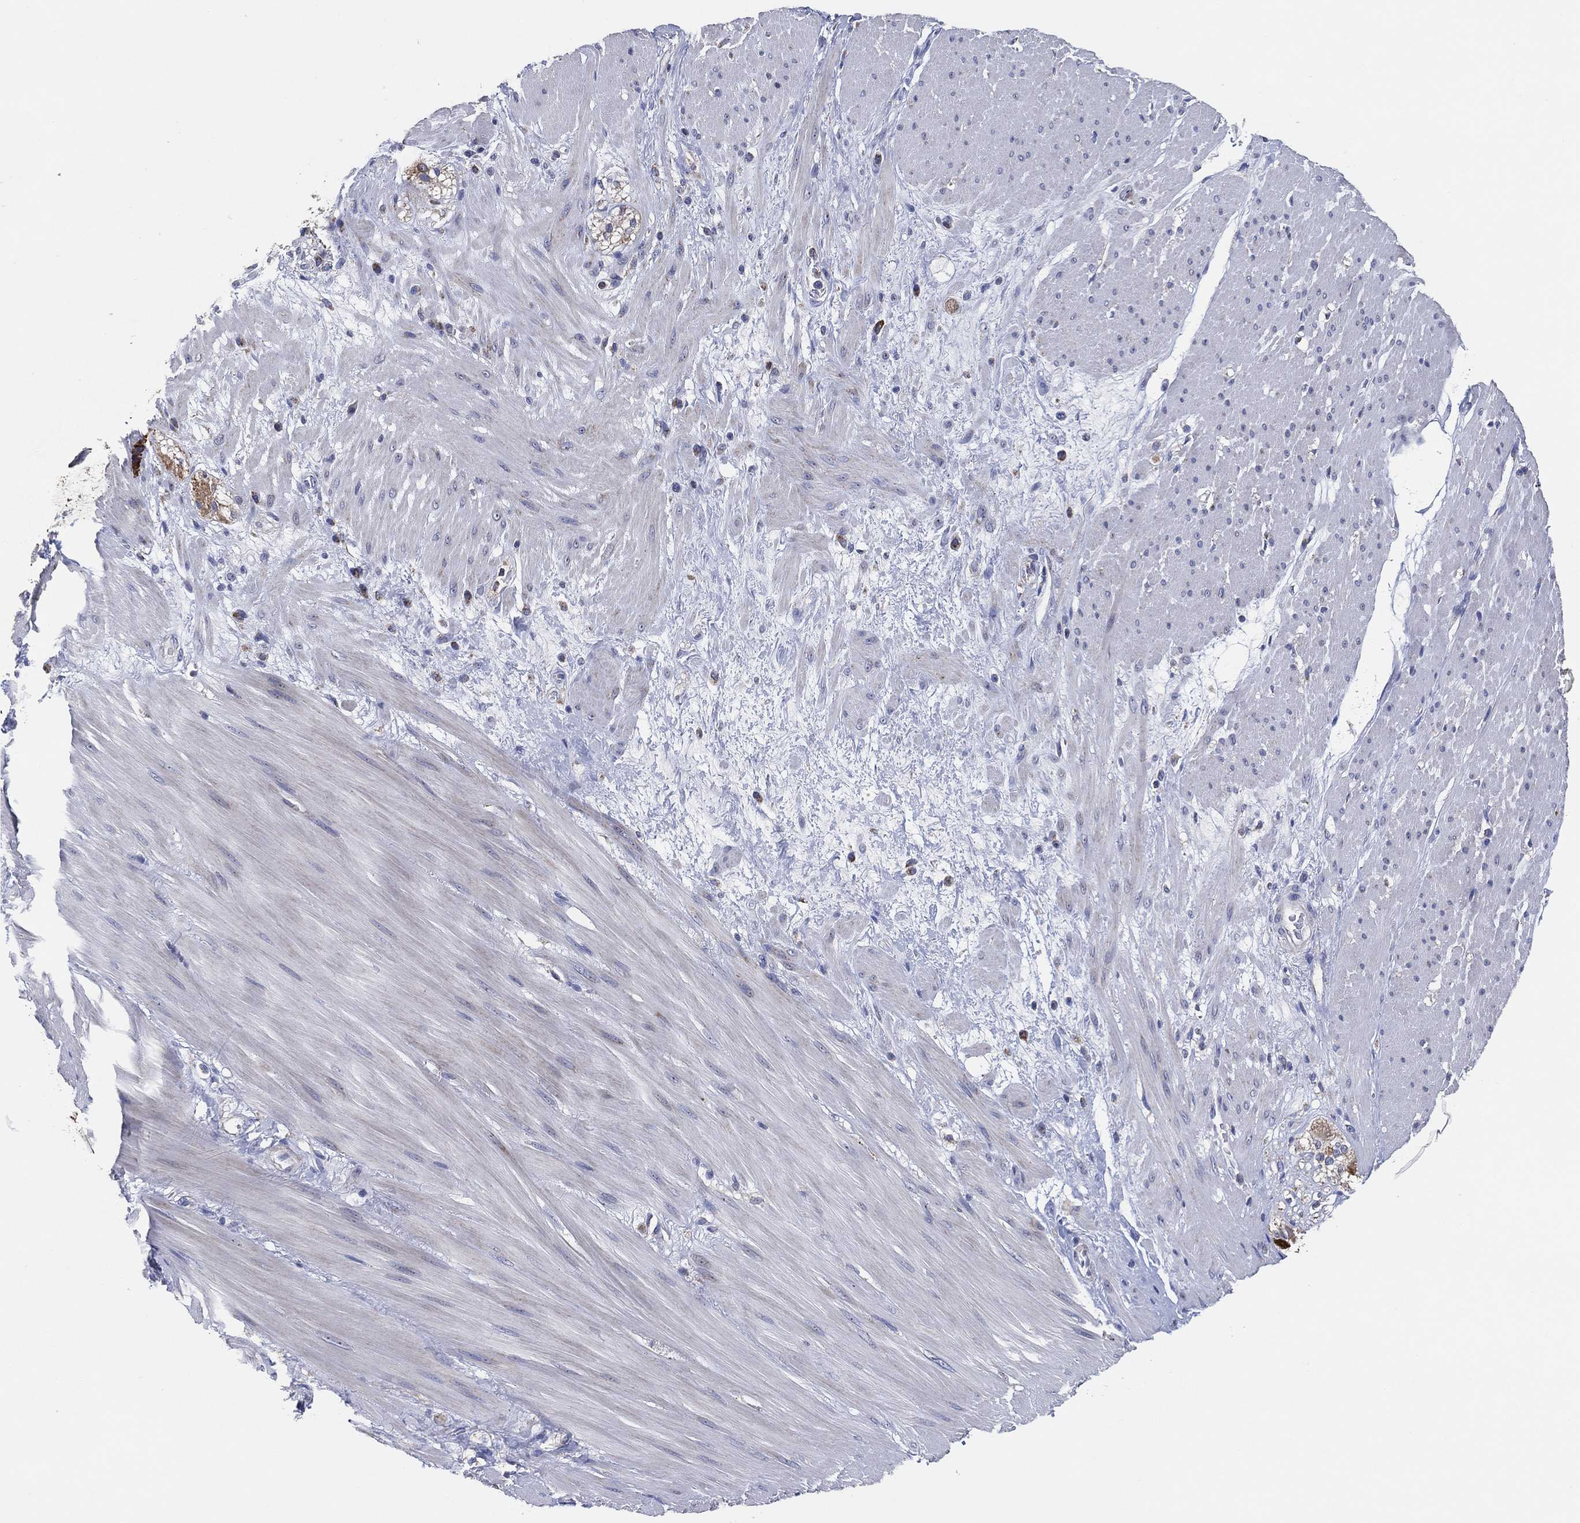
{"staining": {"intensity": "negative", "quantity": "none", "location": "none"}, "tissue": "smooth muscle", "cell_type": "Smooth muscle cells", "image_type": "normal", "snomed": [{"axis": "morphology", "description": "Normal tissue, NOS"}, {"axis": "topography", "description": "Soft tissue"}, {"axis": "topography", "description": "Smooth muscle"}], "caption": "Image shows no protein expression in smooth muscle cells of unremarkable smooth muscle. (Brightfield microscopy of DAB immunohistochemistry at high magnification).", "gene": "GCAT", "patient": {"sex": "male", "age": 72}}